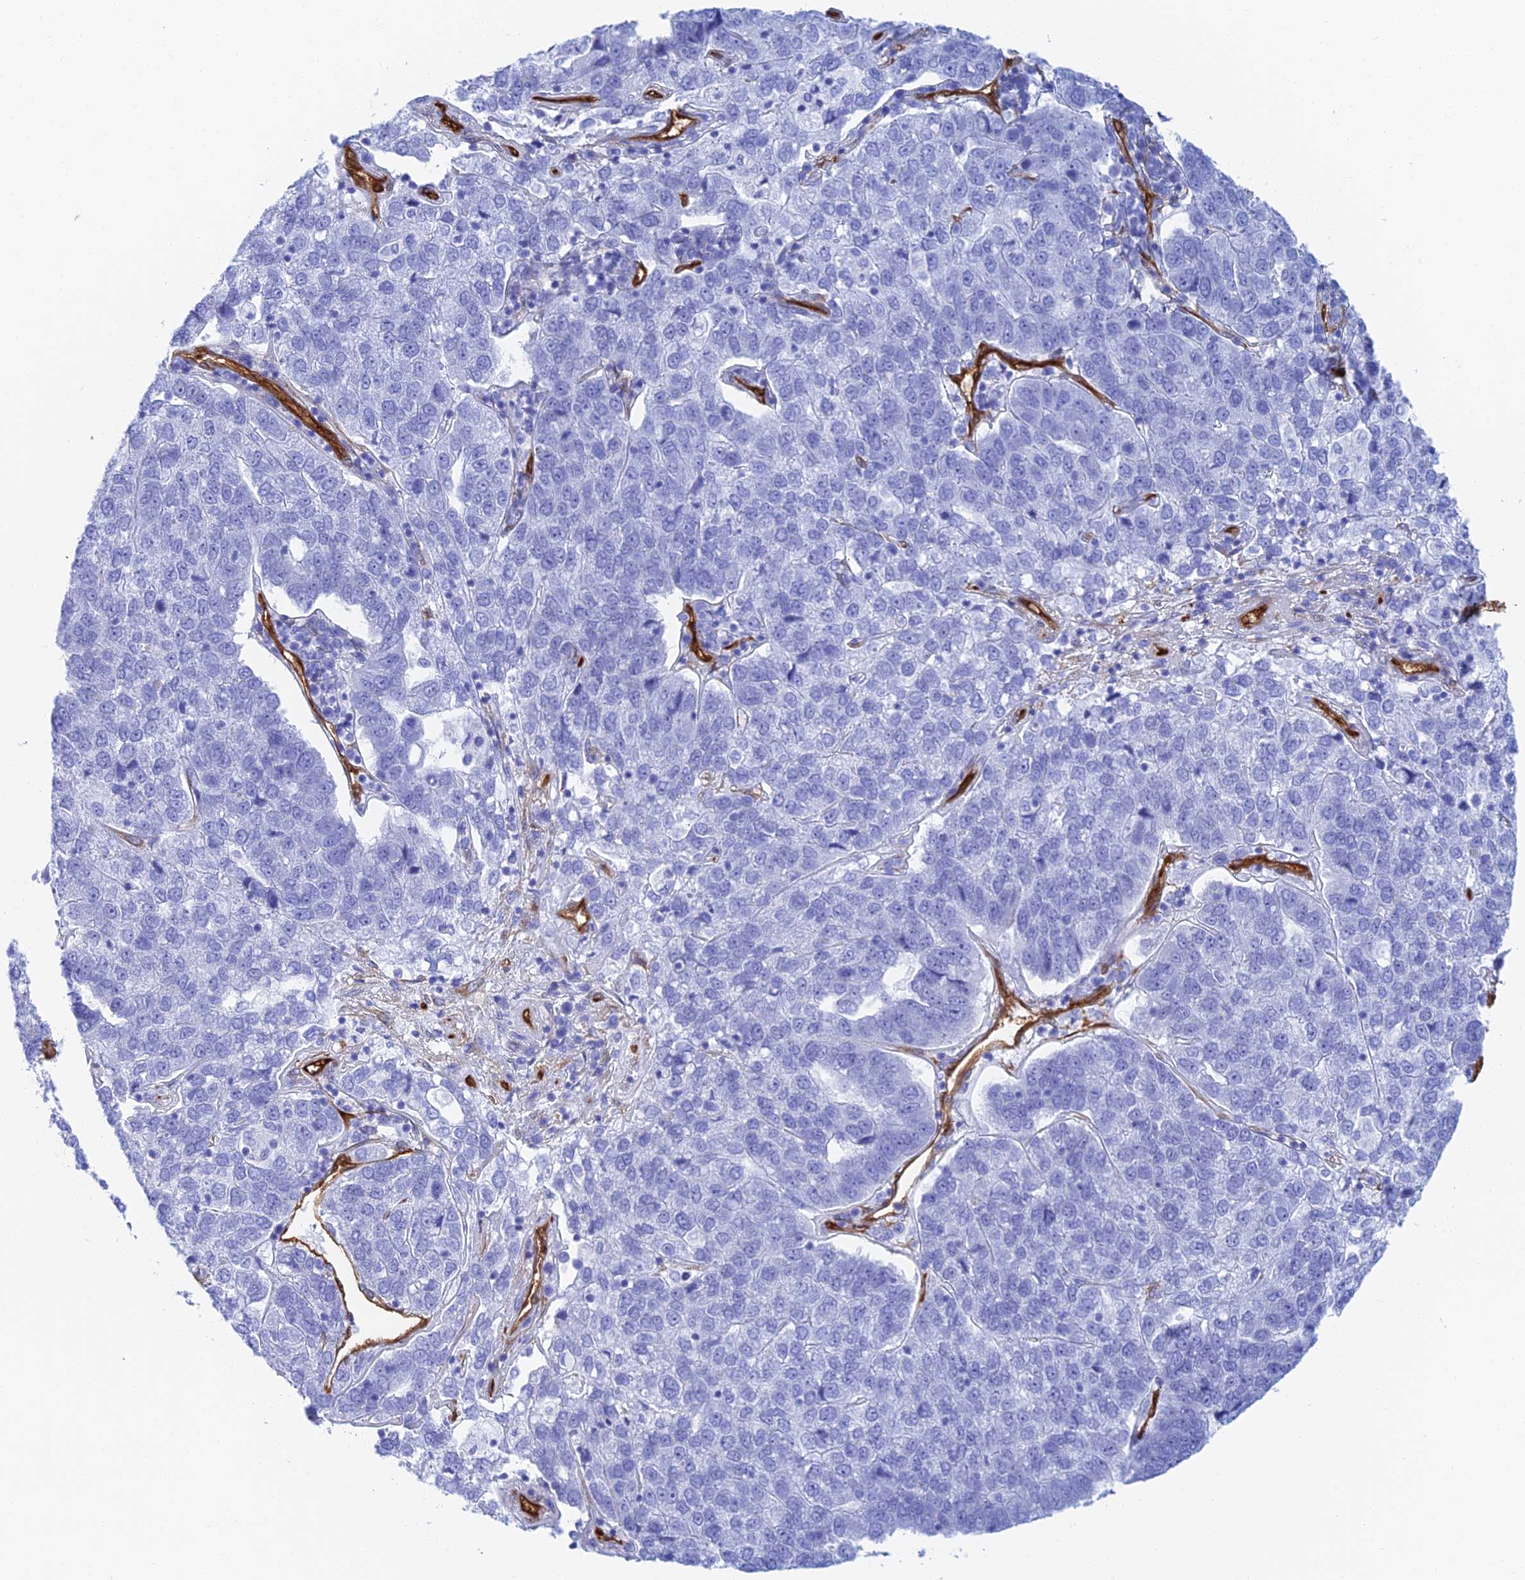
{"staining": {"intensity": "negative", "quantity": "none", "location": "none"}, "tissue": "pancreatic cancer", "cell_type": "Tumor cells", "image_type": "cancer", "snomed": [{"axis": "morphology", "description": "Adenocarcinoma, NOS"}, {"axis": "topography", "description": "Pancreas"}], "caption": "Immunohistochemistry (IHC) photomicrograph of human adenocarcinoma (pancreatic) stained for a protein (brown), which shows no staining in tumor cells. (DAB (3,3'-diaminobenzidine) immunohistochemistry (IHC) visualized using brightfield microscopy, high magnification).", "gene": "CRIP2", "patient": {"sex": "female", "age": 61}}